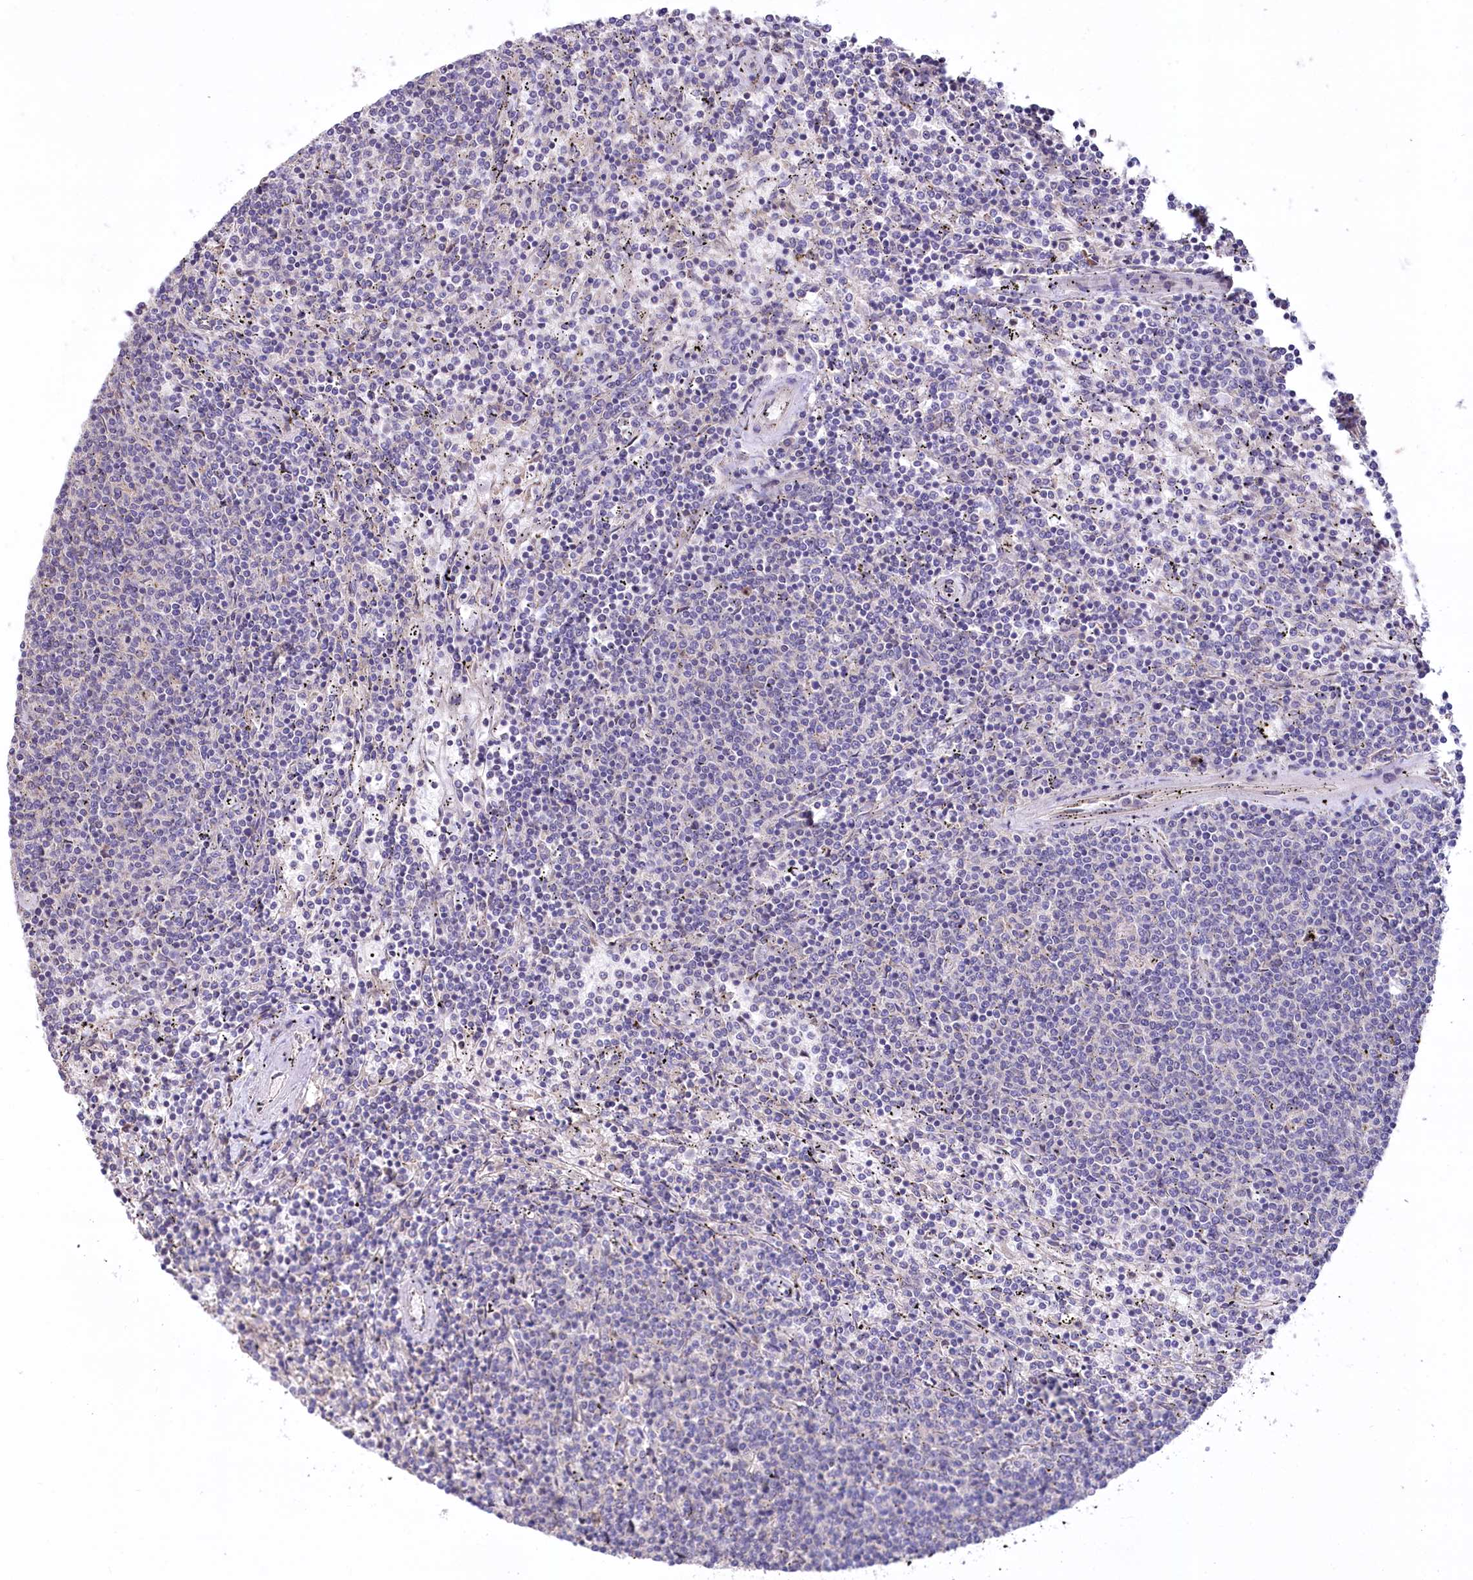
{"staining": {"intensity": "negative", "quantity": "none", "location": "none"}, "tissue": "lymphoma", "cell_type": "Tumor cells", "image_type": "cancer", "snomed": [{"axis": "morphology", "description": "Malignant lymphoma, non-Hodgkin's type, Low grade"}, {"axis": "topography", "description": "Spleen"}], "caption": "A high-resolution image shows IHC staining of malignant lymphoma, non-Hodgkin's type (low-grade), which displays no significant staining in tumor cells.", "gene": "PBLD", "patient": {"sex": "female", "age": 50}}